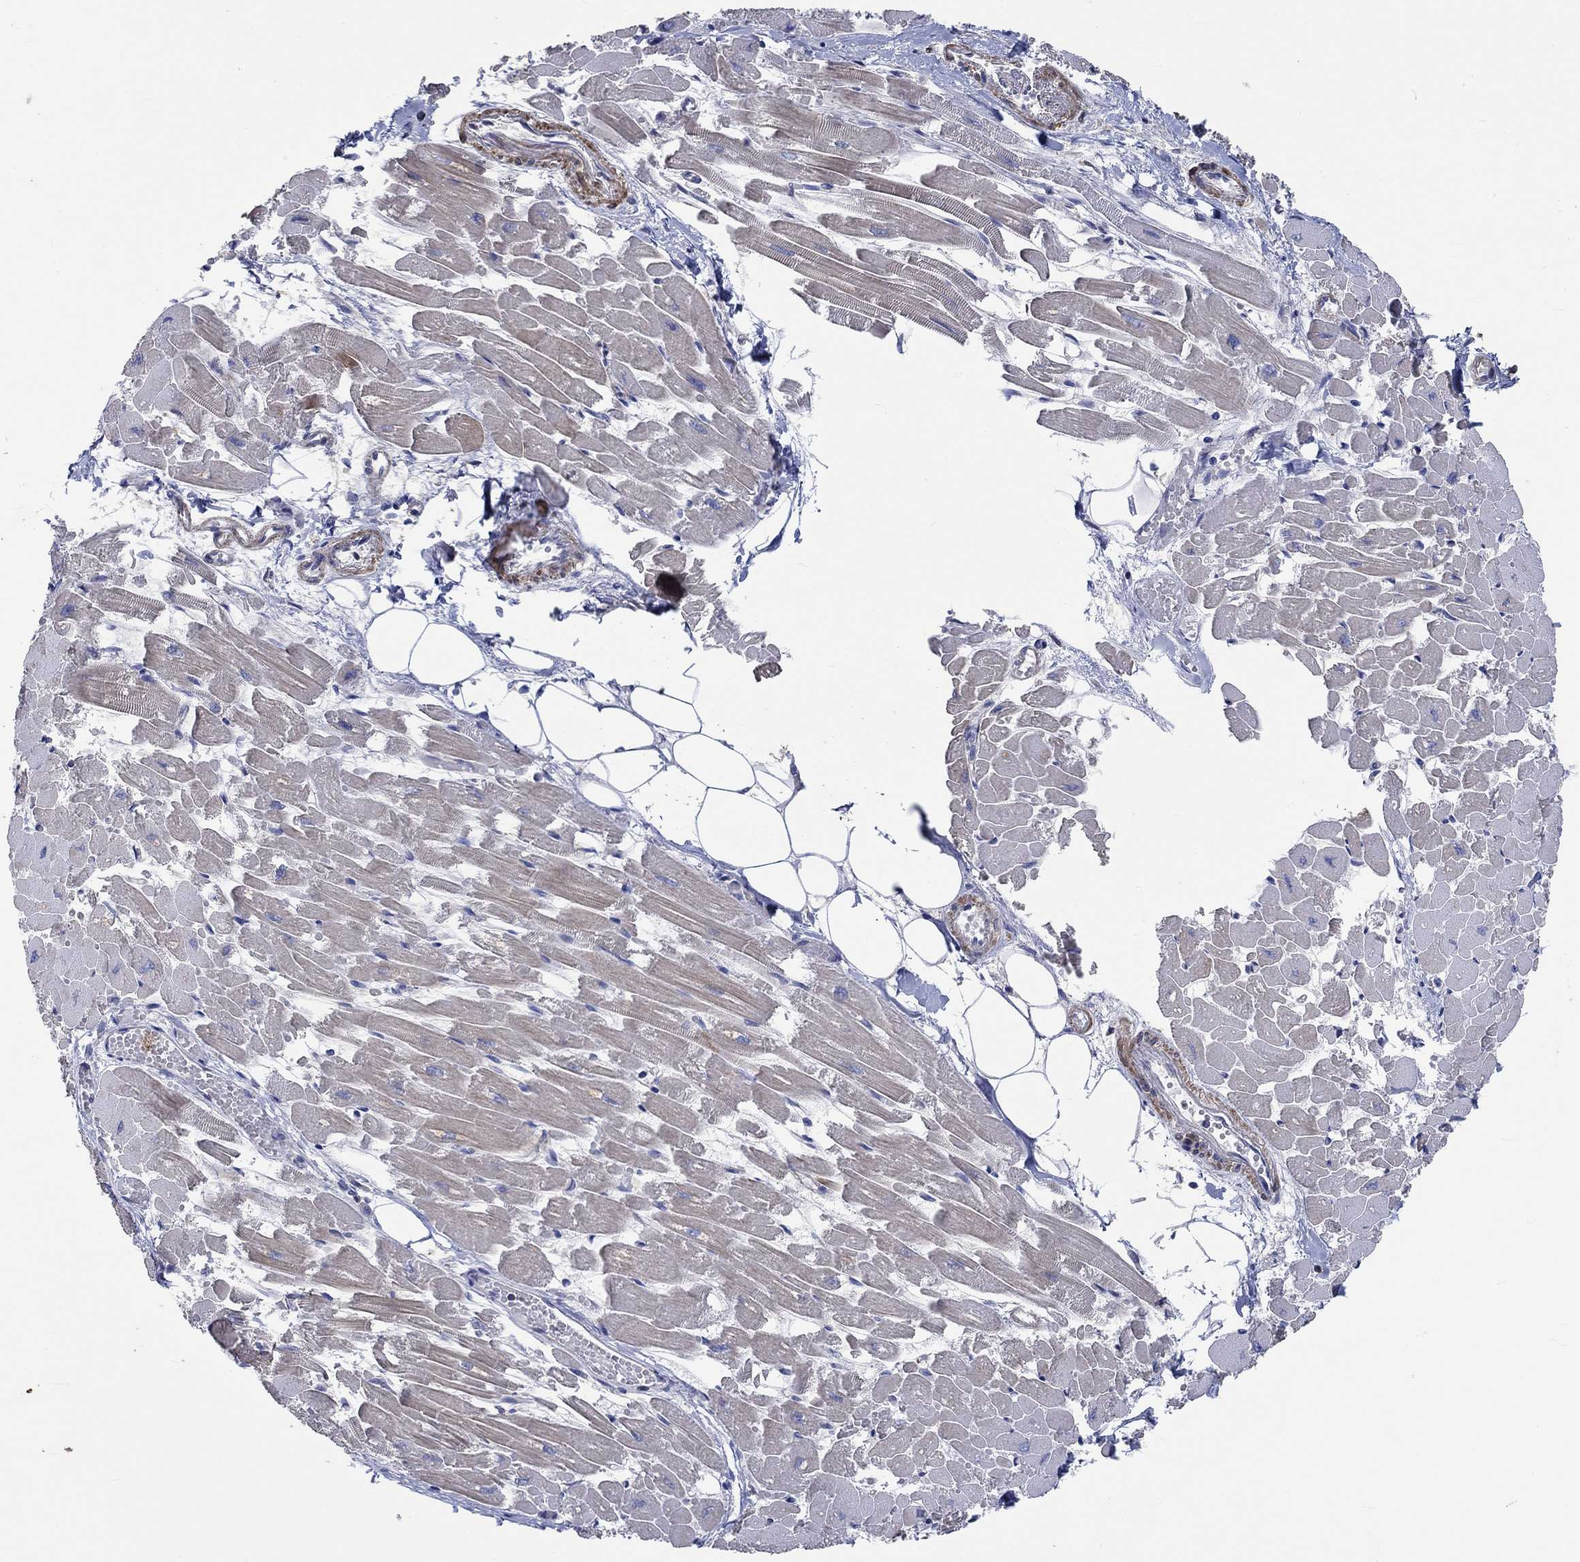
{"staining": {"intensity": "weak", "quantity": "<25%", "location": "cytoplasmic/membranous"}, "tissue": "heart muscle", "cell_type": "Cardiomyocytes", "image_type": "normal", "snomed": [{"axis": "morphology", "description": "Normal tissue, NOS"}, {"axis": "topography", "description": "Heart"}], "caption": "A histopathology image of human heart muscle is negative for staining in cardiomyocytes. Brightfield microscopy of IHC stained with DAB (3,3'-diaminobenzidine) (brown) and hematoxylin (blue), captured at high magnification.", "gene": "TNFAIP8L3", "patient": {"sex": "female", "age": 52}}